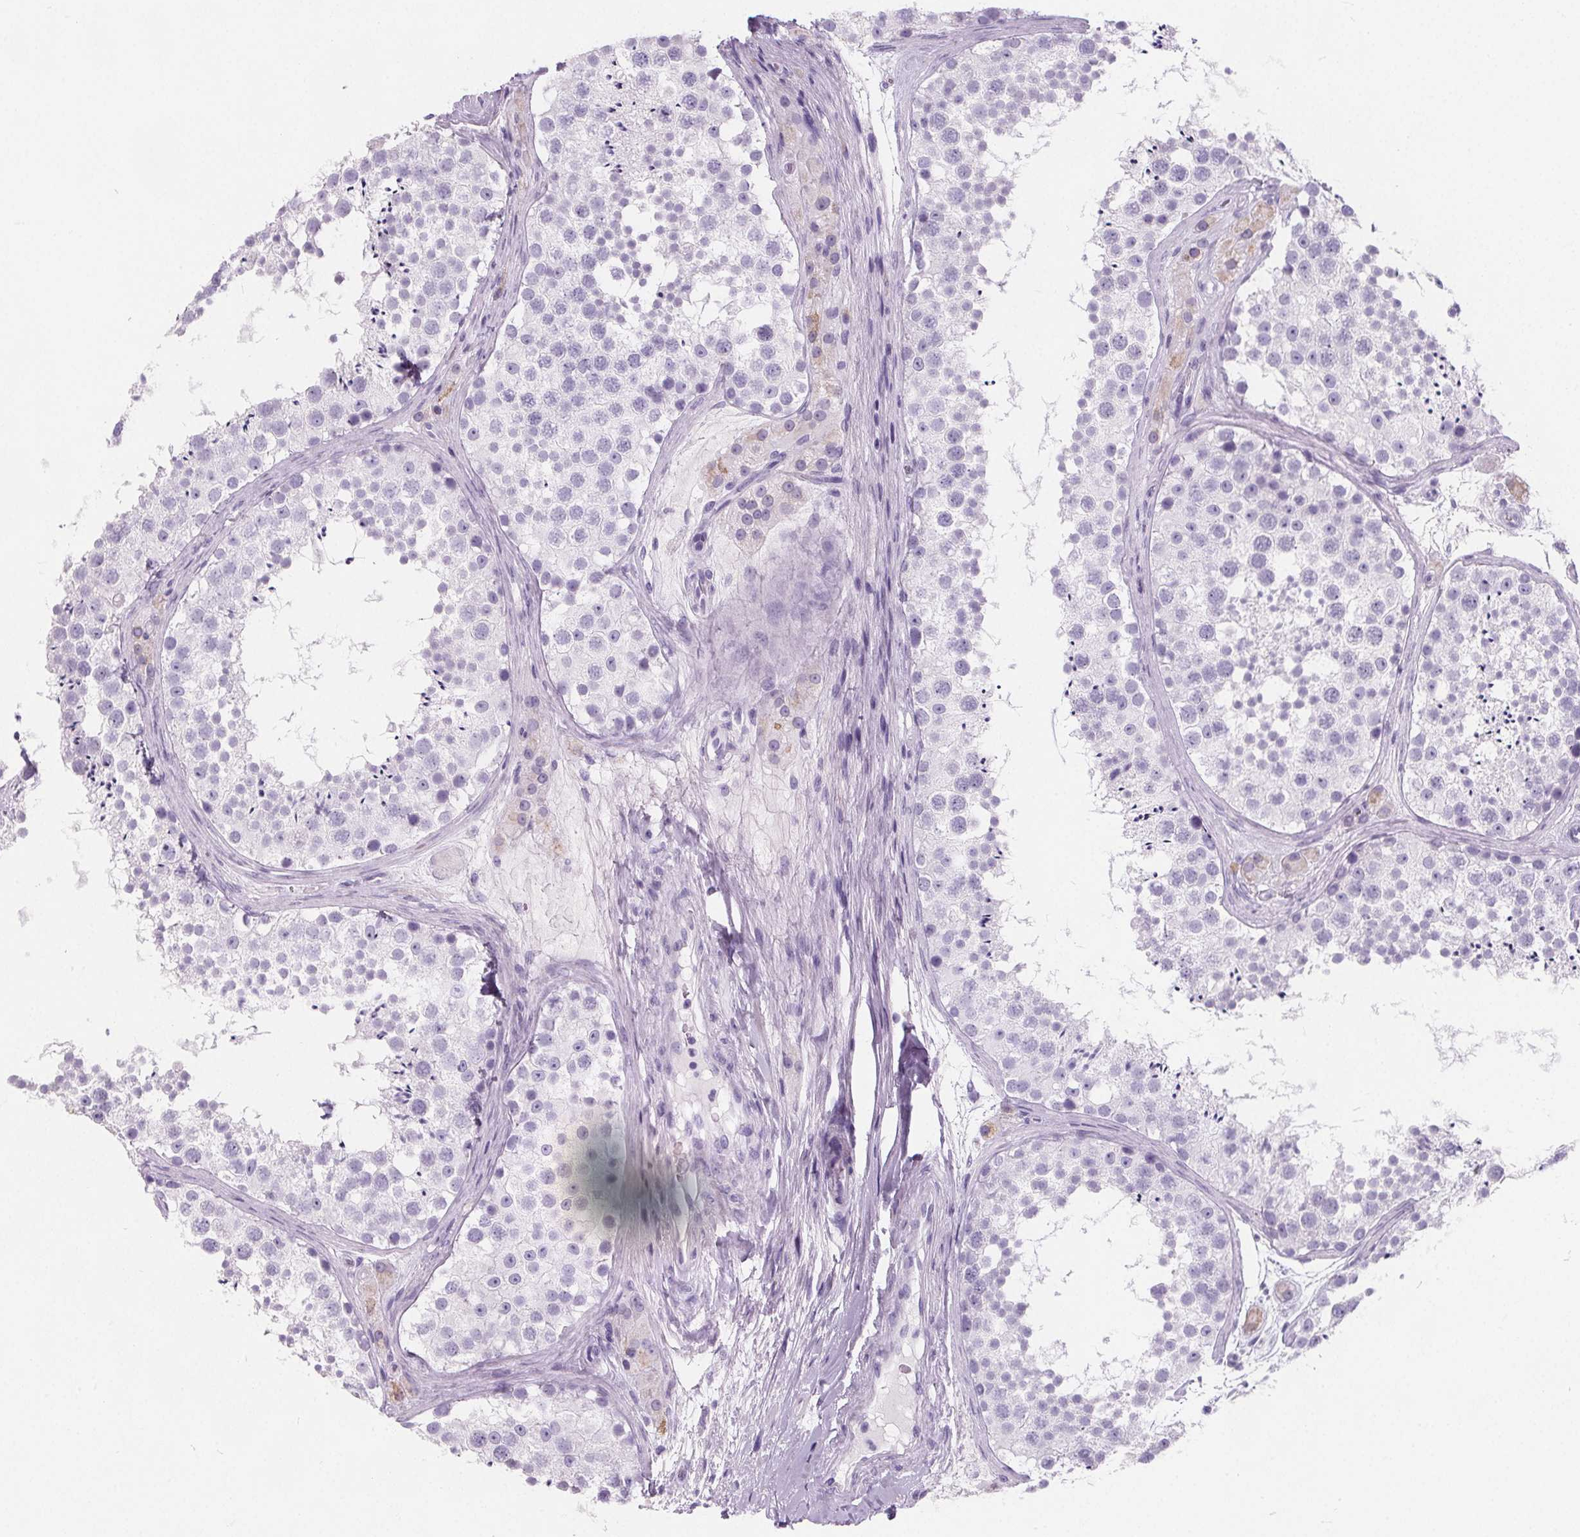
{"staining": {"intensity": "negative", "quantity": "none", "location": "none"}, "tissue": "testis", "cell_type": "Cells in seminiferous ducts", "image_type": "normal", "snomed": [{"axis": "morphology", "description": "Normal tissue, NOS"}, {"axis": "topography", "description": "Testis"}], "caption": "Immunohistochemistry (IHC) image of unremarkable testis: human testis stained with DAB exhibits no significant protein positivity in cells in seminiferous ducts.", "gene": "ADRB1", "patient": {"sex": "male", "age": 41}}